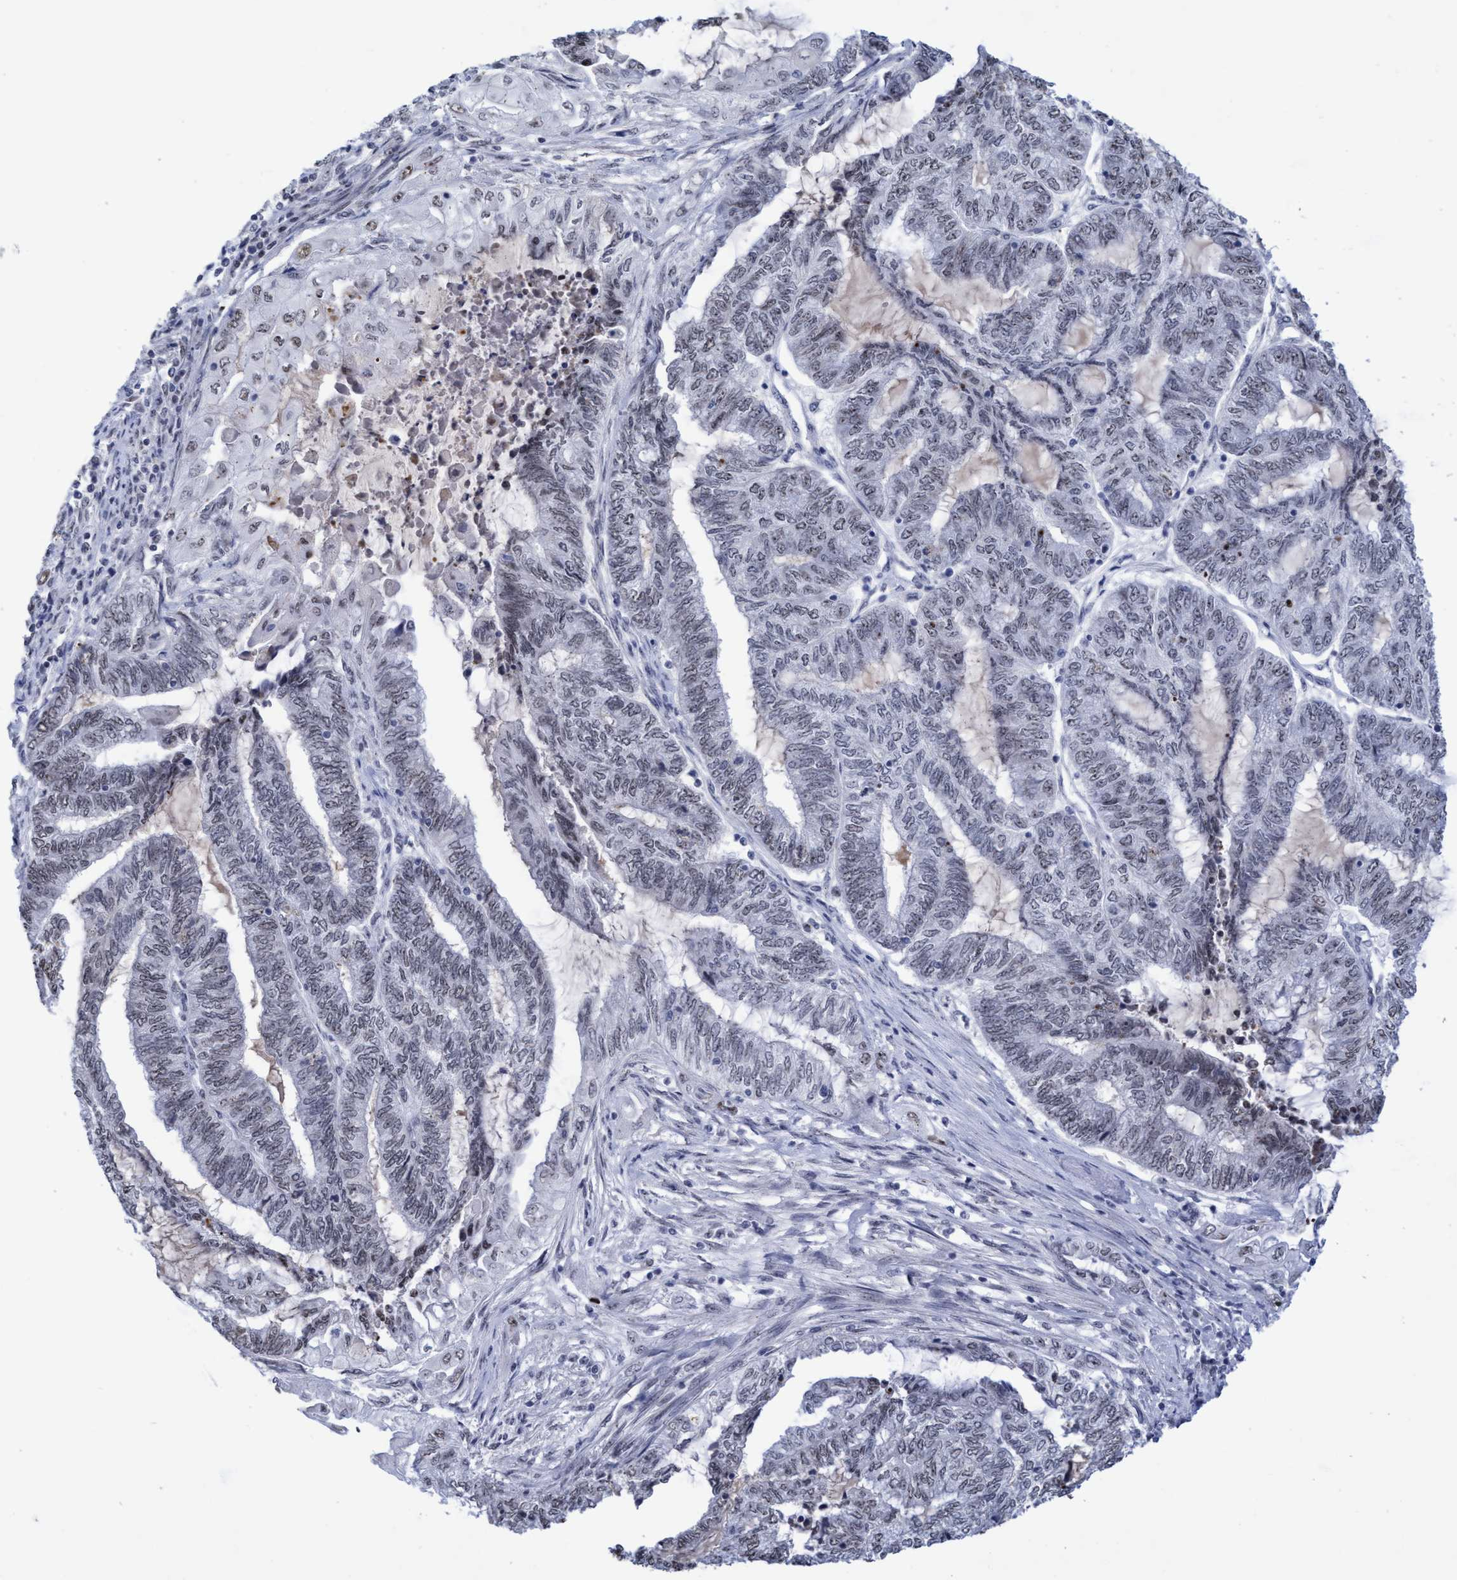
{"staining": {"intensity": "weak", "quantity": "<25%", "location": "nuclear"}, "tissue": "endometrial cancer", "cell_type": "Tumor cells", "image_type": "cancer", "snomed": [{"axis": "morphology", "description": "Adenocarcinoma, NOS"}, {"axis": "topography", "description": "Uterus"}, {"axis": "topography", "description": "Endometrium"}], "caption": "IHC image of neoplastic tissue: endometrial cancer stained with DAB (3,3'-diaminobenzidine) reveals no significant protein positivity in tumor cells.", "gene": "EFCAB10", "patient": {"sex": "female", "age": 70}}